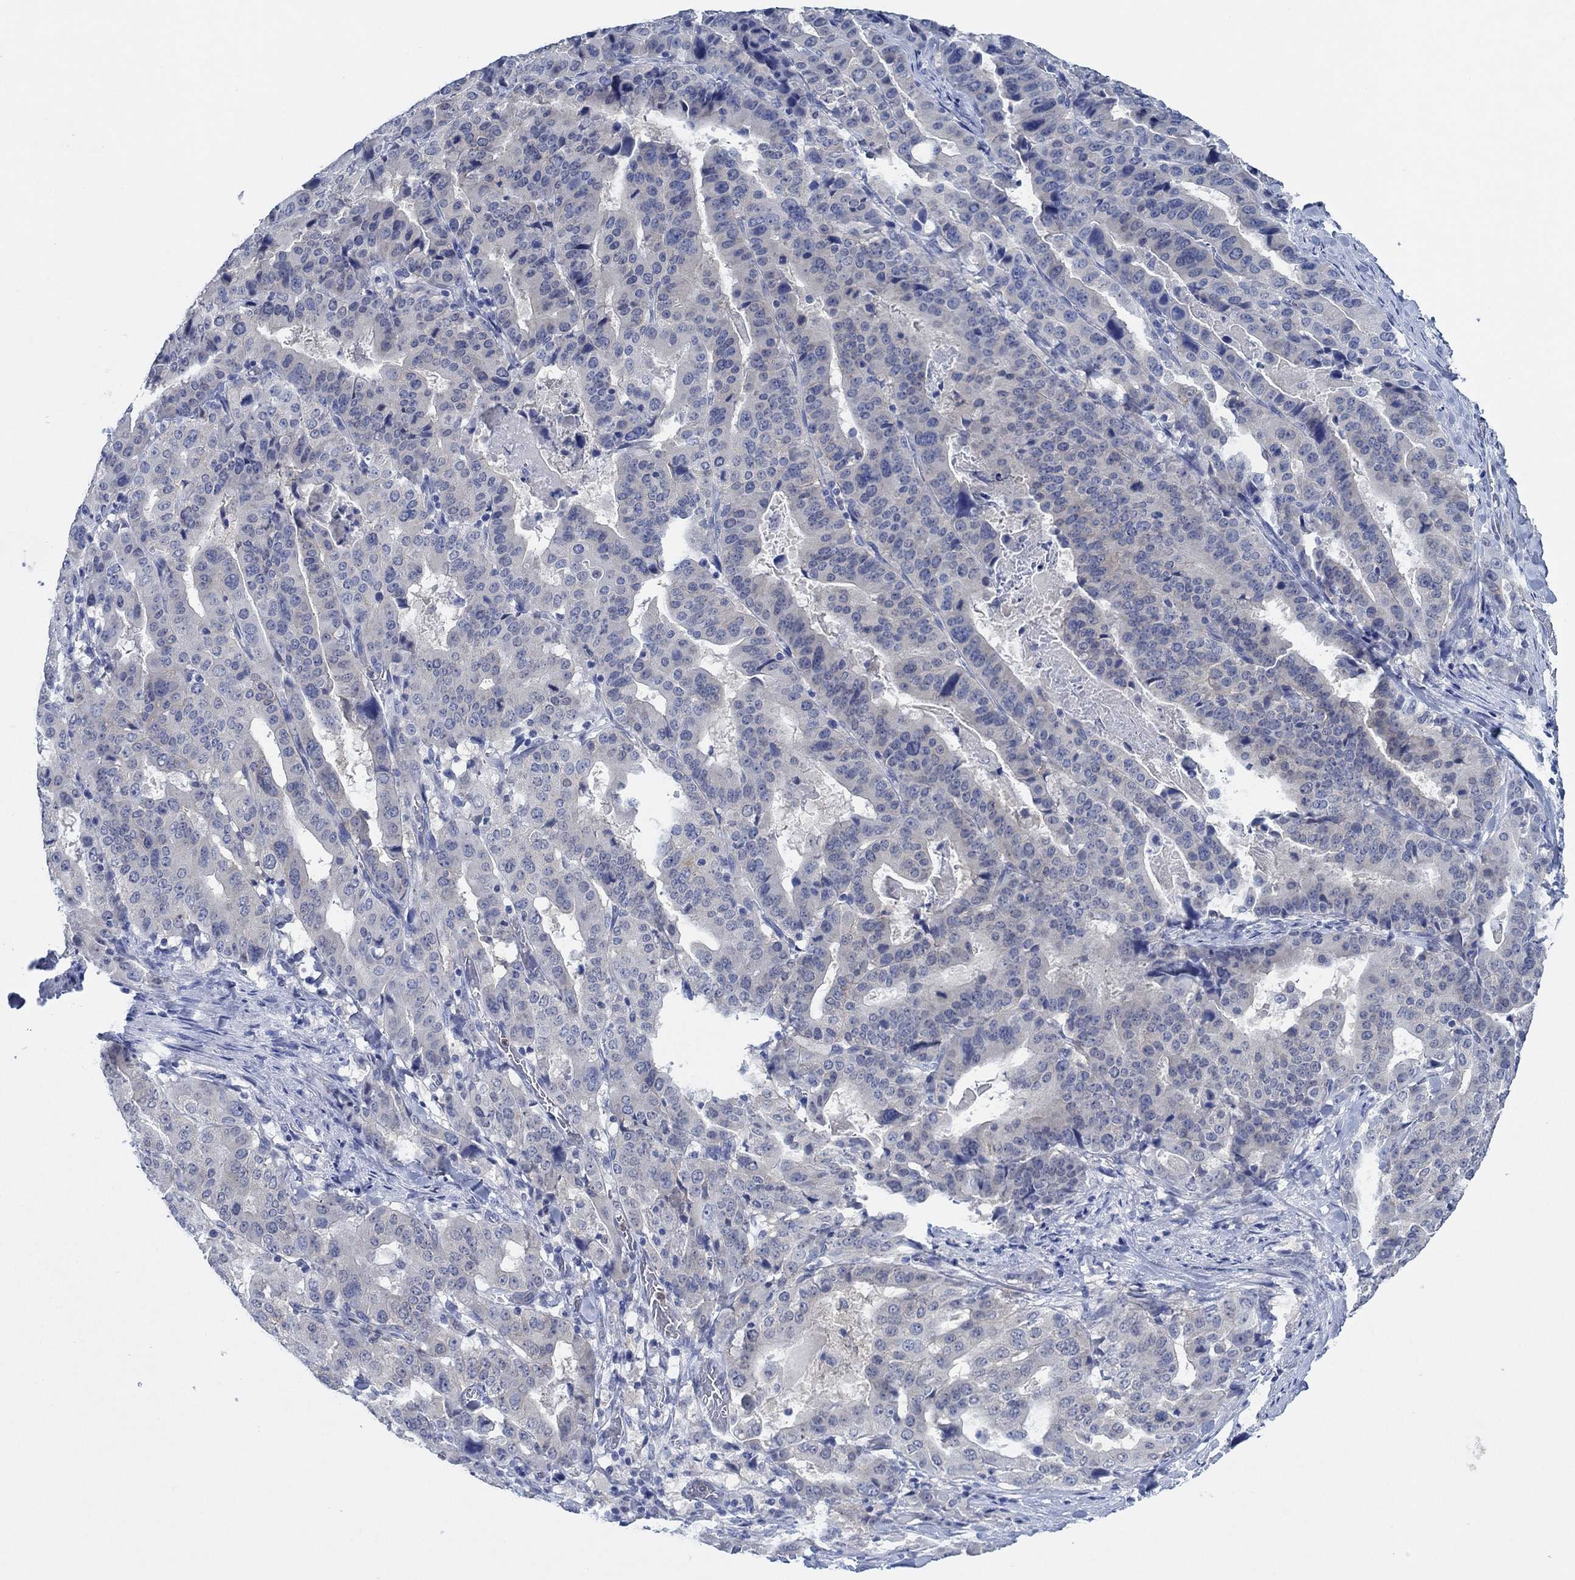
{"staining": {"intensity": "weak", "quantity": "<25%", "location": "cytoplasmic/membranous"}, "tissue": "stomach cancer", "cell_type": "Tumor cells", "image_type": "cancer", "snomed": [{"axis": "morphology", "description": "Adenocarcinoma, NOS"}, {"axis": "topography", "description": "Stomach"}], "caption": "Immunohistochemistry (IHC) micrograph of adenocarcinoma (stomach) stained for a protein (brown), which reveals no staining in tumor cells. Nuclei are stained in blue.", "gene": "ZNF671", "patient": {"sex": "male", "age": 48}}